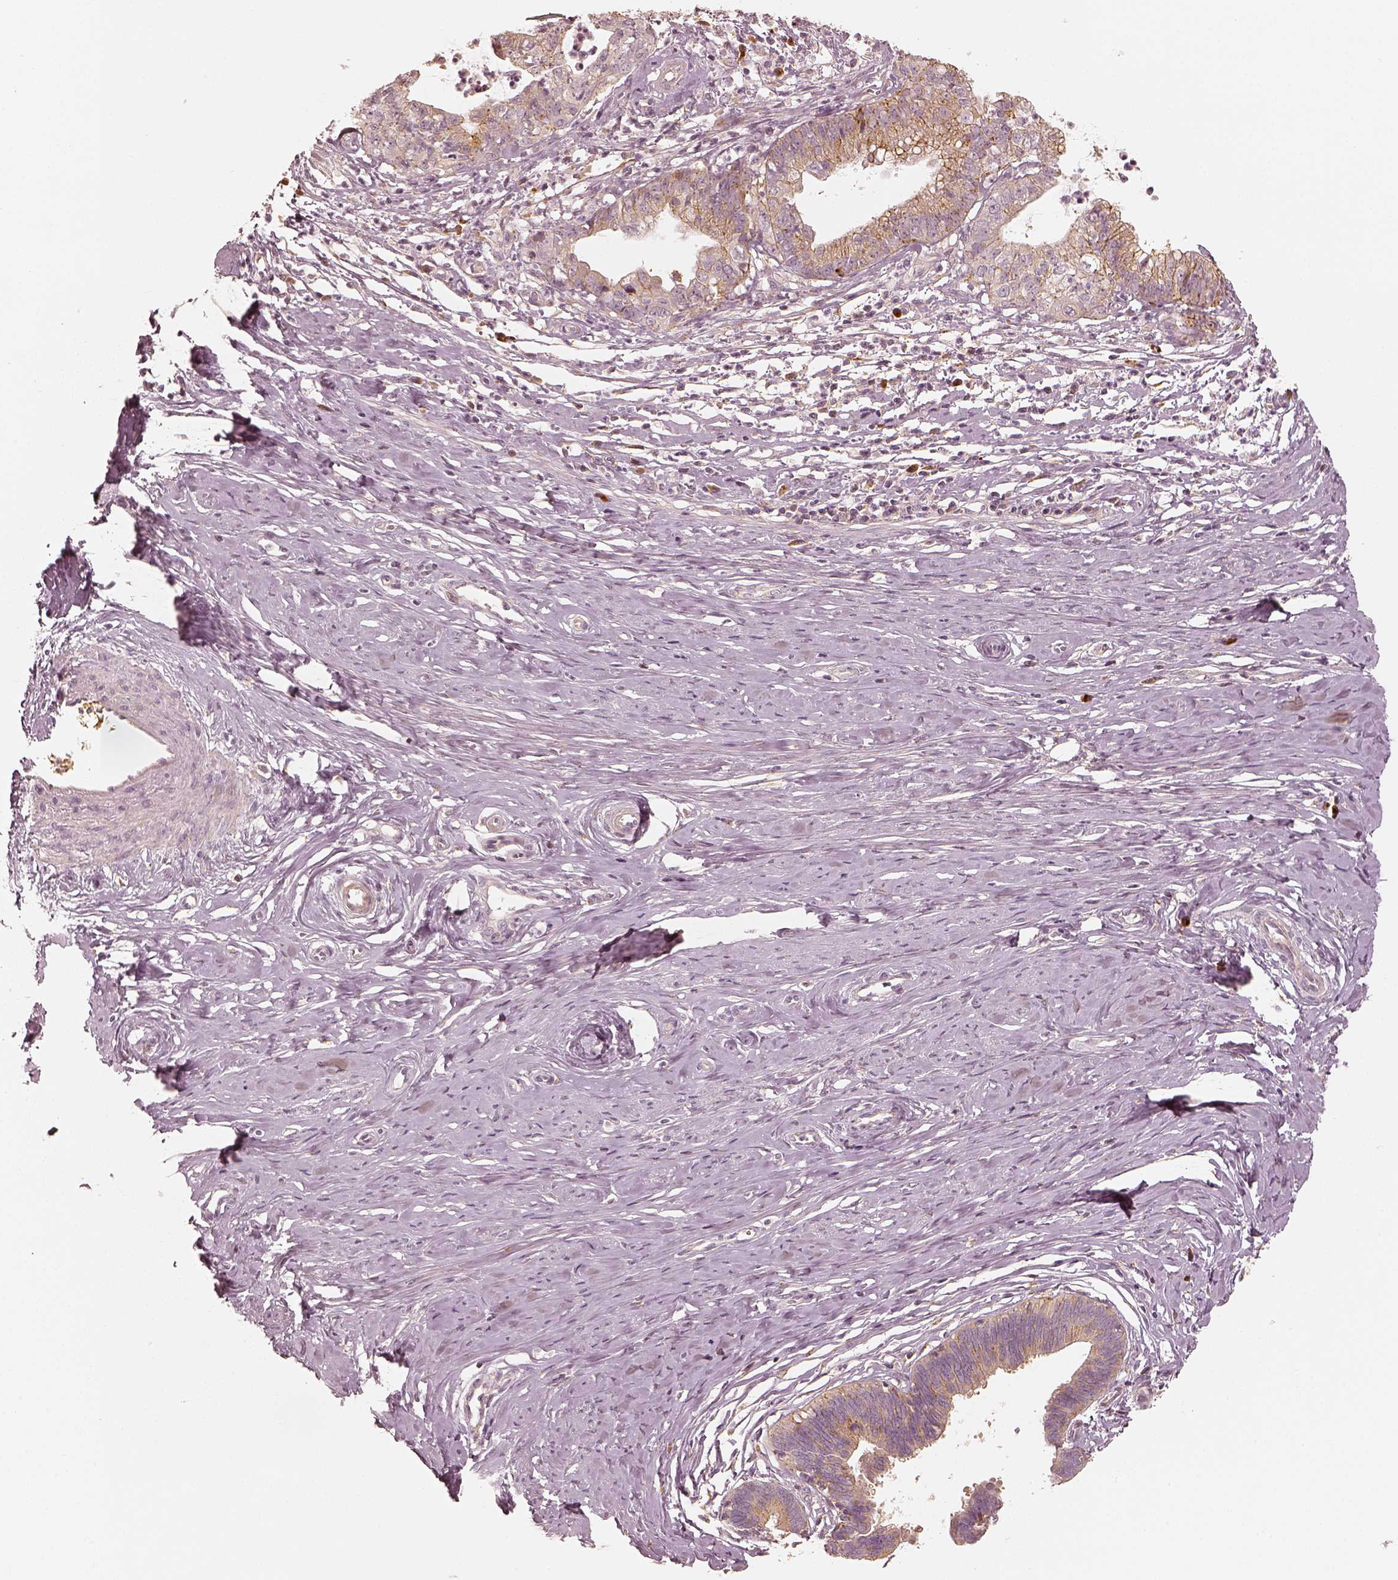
{"staining": {"intensity": "weak", "quantity": ">75%", "location": "cytoplasmic/membranous"}, "tissue": "cervical cancer", "cell_type": "Tumor cells", "image_type": "cancer", "snomed": [{"axis": "morphology", "description": "Normal tissue, NOS"}, {"axis": "morphology", "description": "Adenocarcinoma, NOS"}, {"axis": "topography", "description": "Cervix"}], "caption": "Immunohistochemical staining of human cervical cancer shows weak cytoplasmic/membranous protein expression in about >75% of tumor cells.", "gene": "GORASP2", "patient": {"sex": "female", "age": 38}}